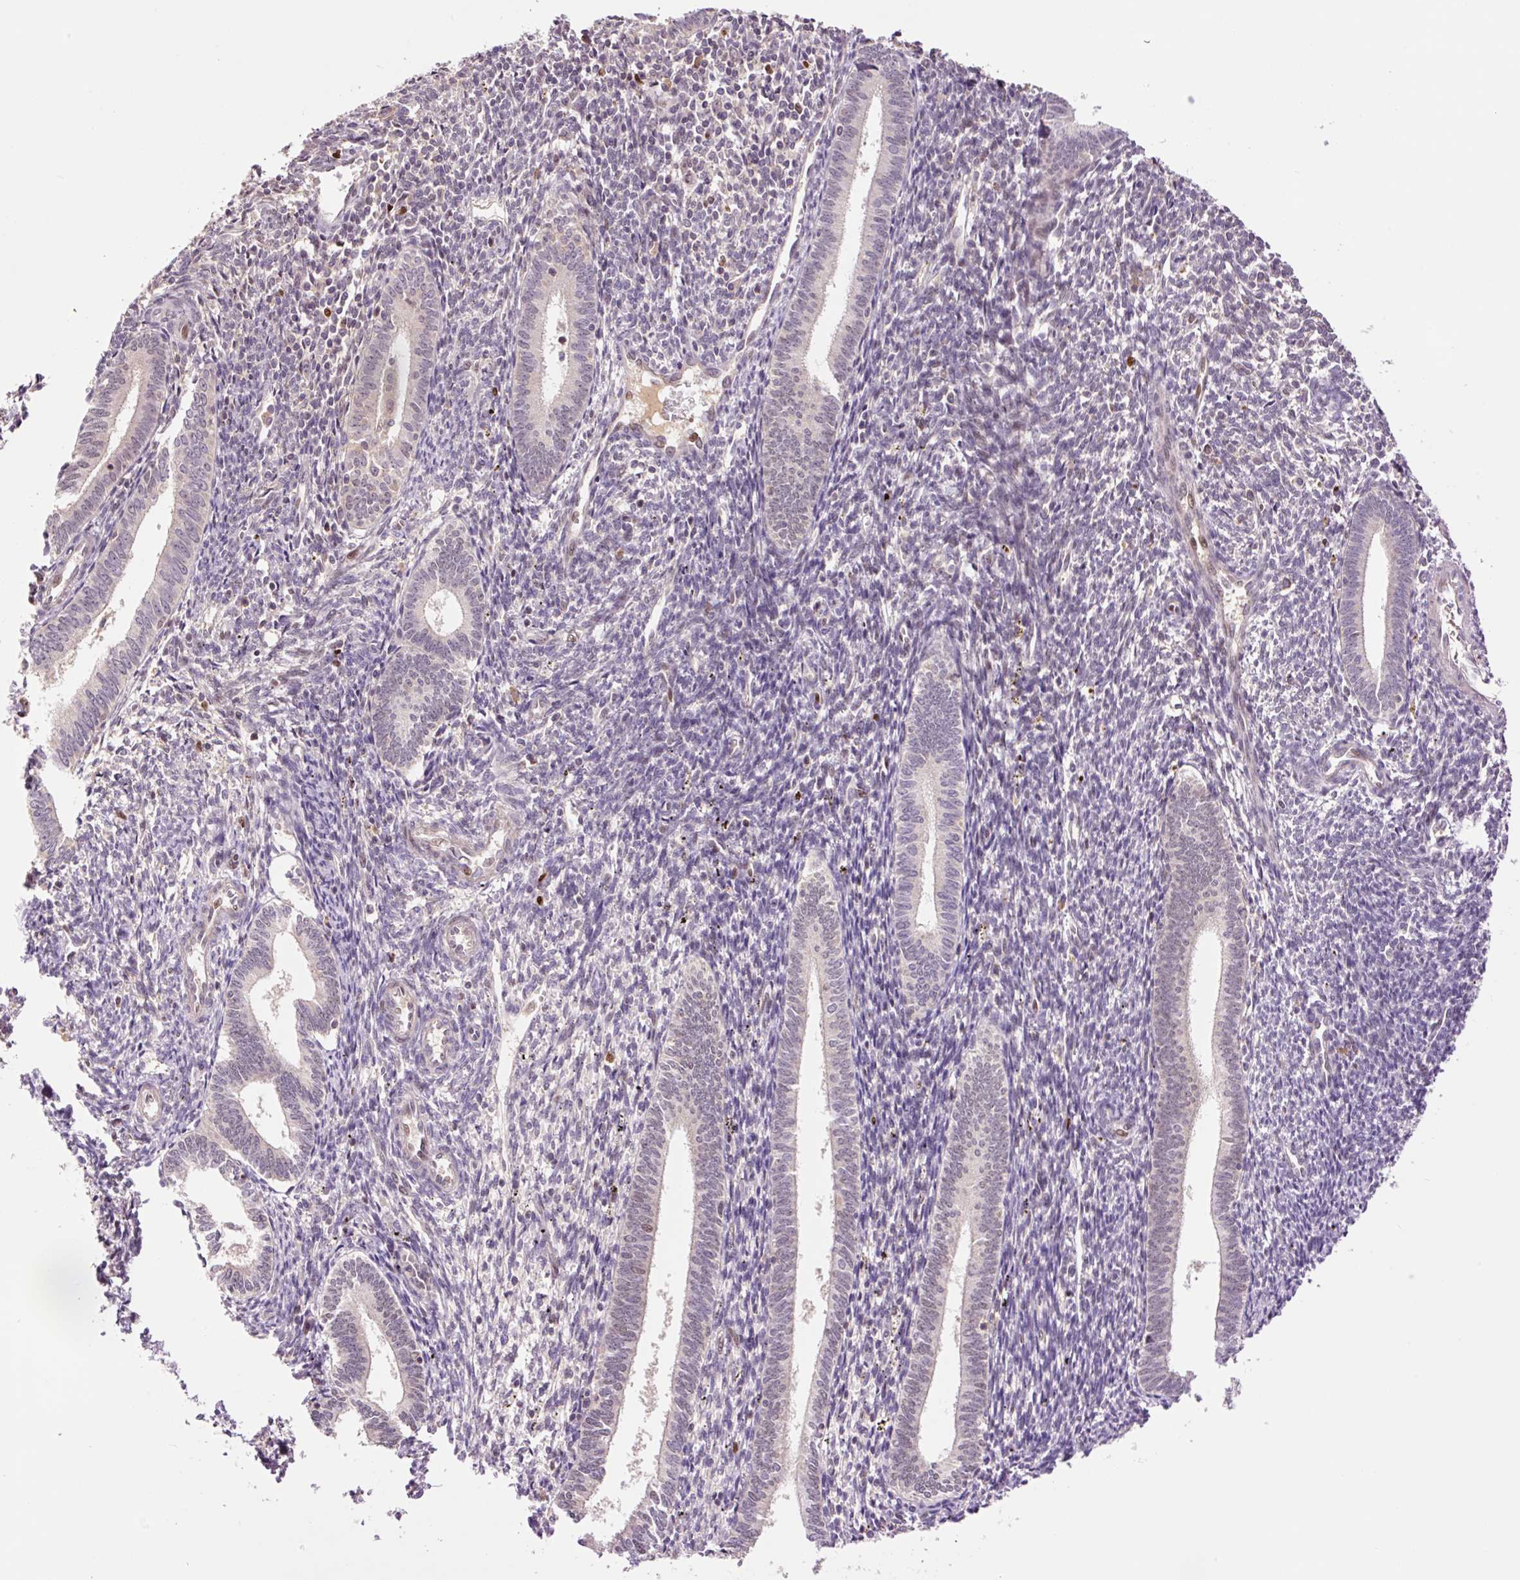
{"staining": {"intensity": "negative", "quantity": "none", "location": "none"}, "tissue": "endometrium", "cell_type": "Cells in endometrial stroma", "image_type": "normal", "snomed": [{"axis": "morphology", "description": "Normal tissue, NOS"}, {"axis": "topography", "description": "Endometrium"}], "caption": "A histopathology image of endometrium stained for a protein exhibits no brown staining in cells in endometrial stroma. Brightfield microscopy of IHC stained with DAB (brown) and hematoxylin (blue), captured at high magnification.", "gene": "DPPA4", "patient": {"sex": "female", "age": 41}}